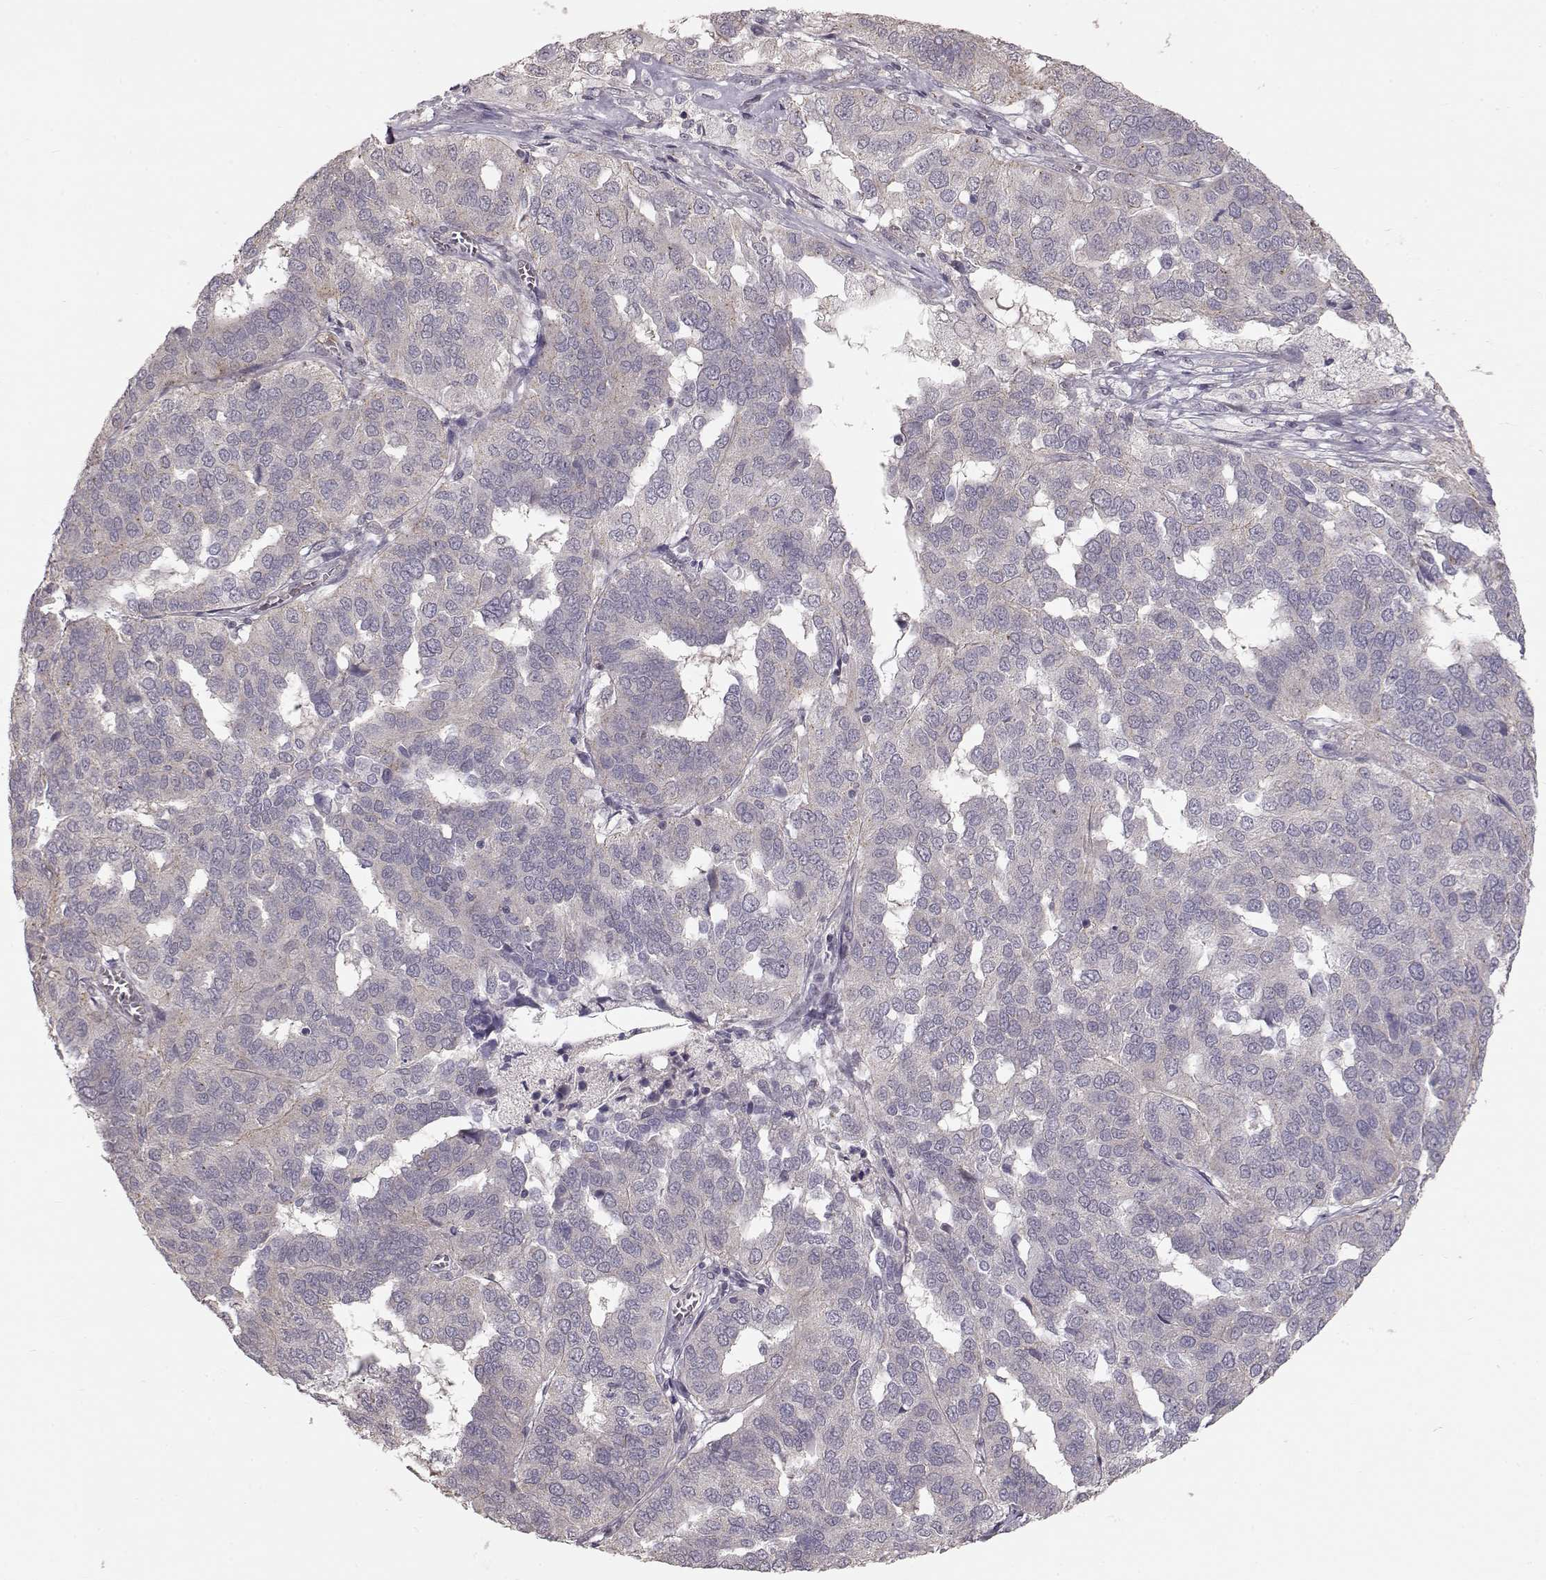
{"staining": {"intensity": "negative", "quantity": "none", "location": "none"}, "tissue": "ovarian cancer", "cell_type": "Tumor cells", "image_type": "cancer", "snomed": [{"axis": "morphology", "description": "Carcinoma, endometroid"}, {"axis": "topography", "description": "Soft tissue"}, {"axis": "topography", "description": "Ovary"}], "caption": "Human ovarian cancer (endometroid carcinoma) stained for a protein using immunohistochemistry reveals no expression in tumor cells.", "gene": "PNMT", "patient": {"sex": "female", "age": 52}}